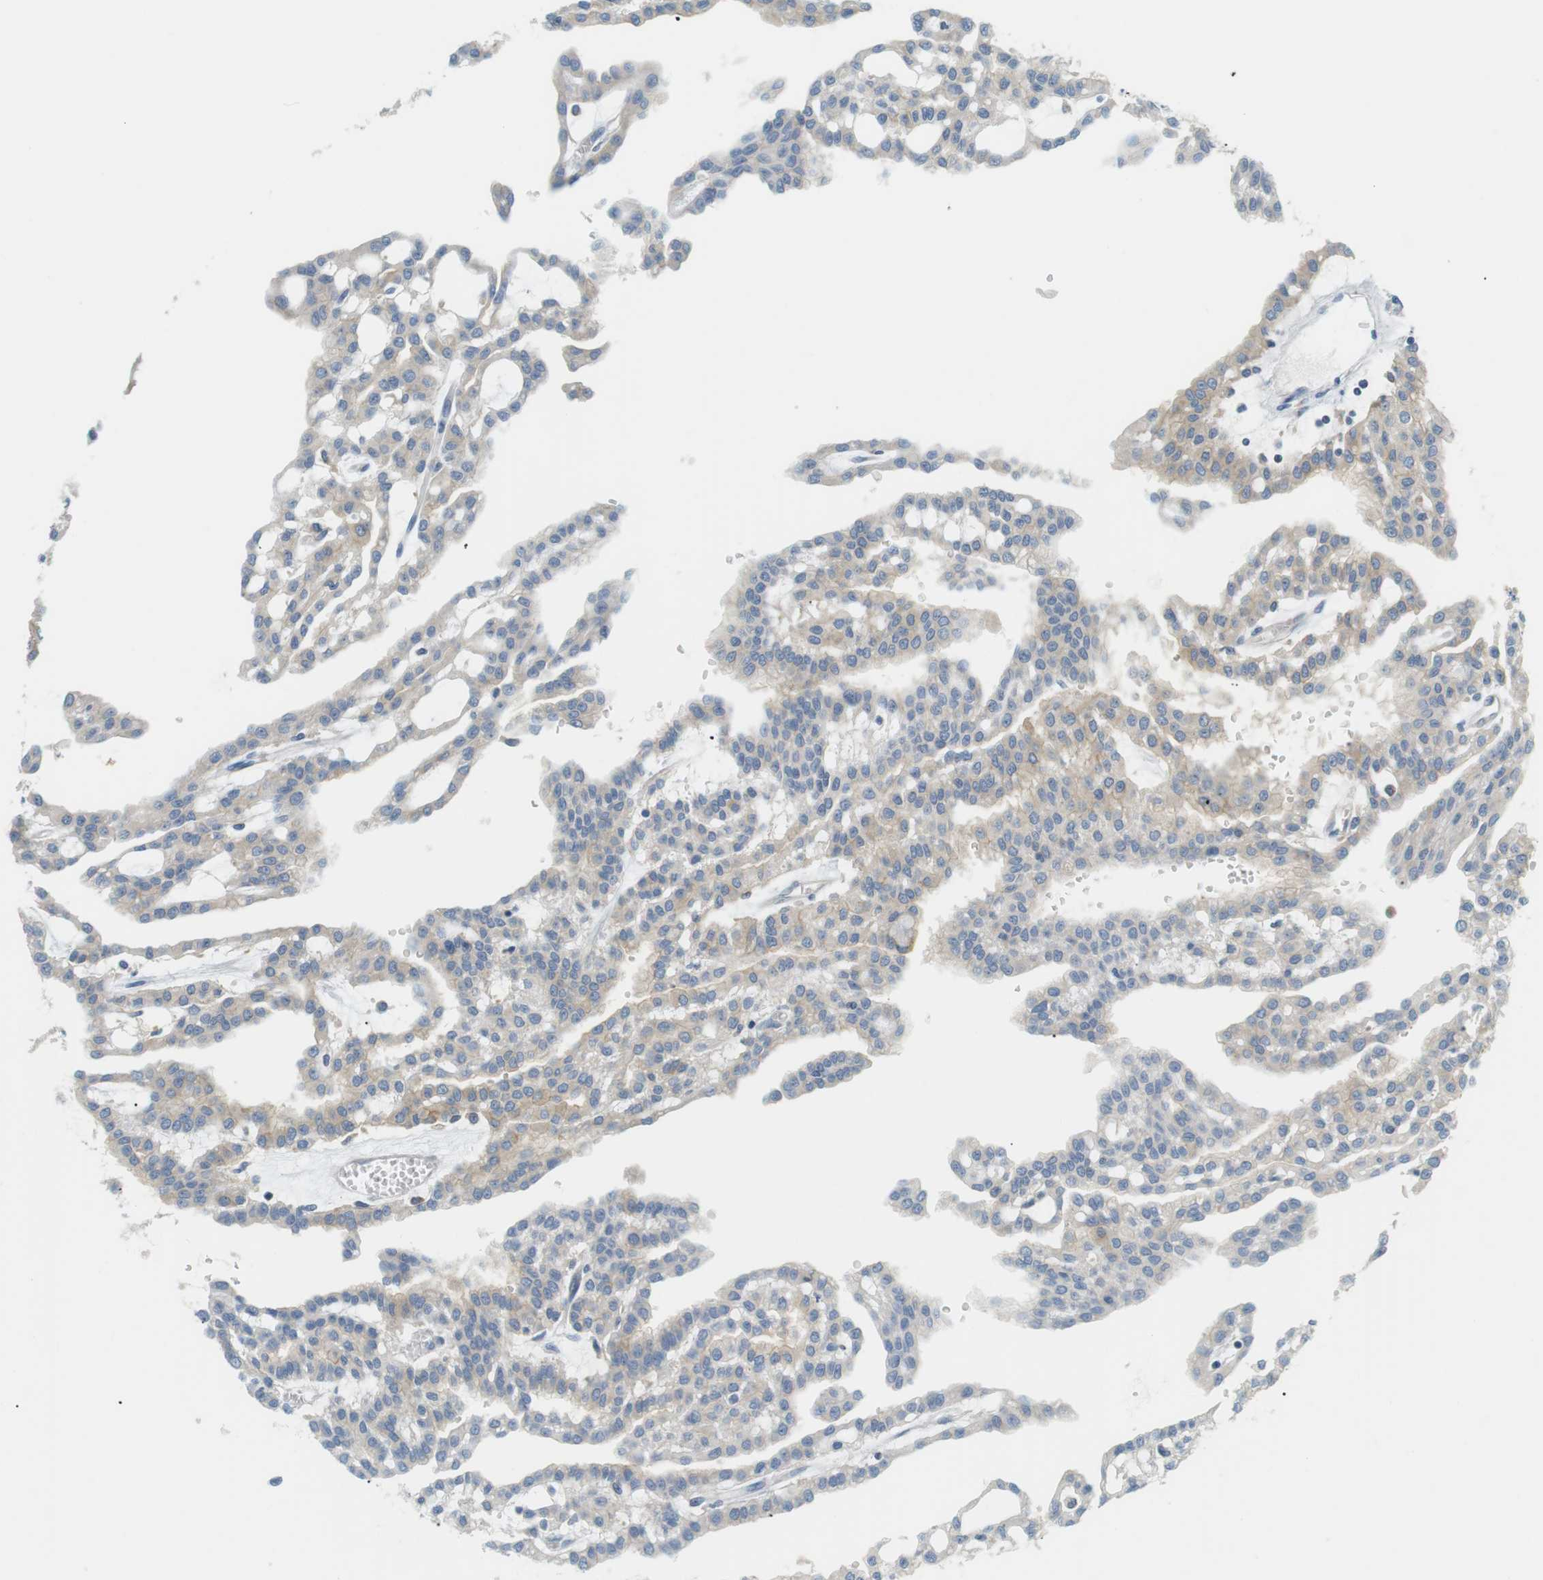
{"staining": {"intensity": "weak", "quantity": "25%-75%", "location": "cytoplasmic/membranous"}, "tissue": "renal cancer", "cell_type": "Tumor cells", "image_type": "cancer", "snomed": [{"axis": "morphology", "description": "Adenocarcinoma, NOS"}, {"axis": "topography", "description": "Kidney"}], "caption": "Brown immunohistochemical staining in human renal cancer reveals weak cytoplasmic/membranous staining in approximately 25%-75% of tumor cells. Ihc stains the protein in brown and the nuclei are stained blue.", "gene": "TMEM200A", "patient": {"sex": "male", "age": 63}}